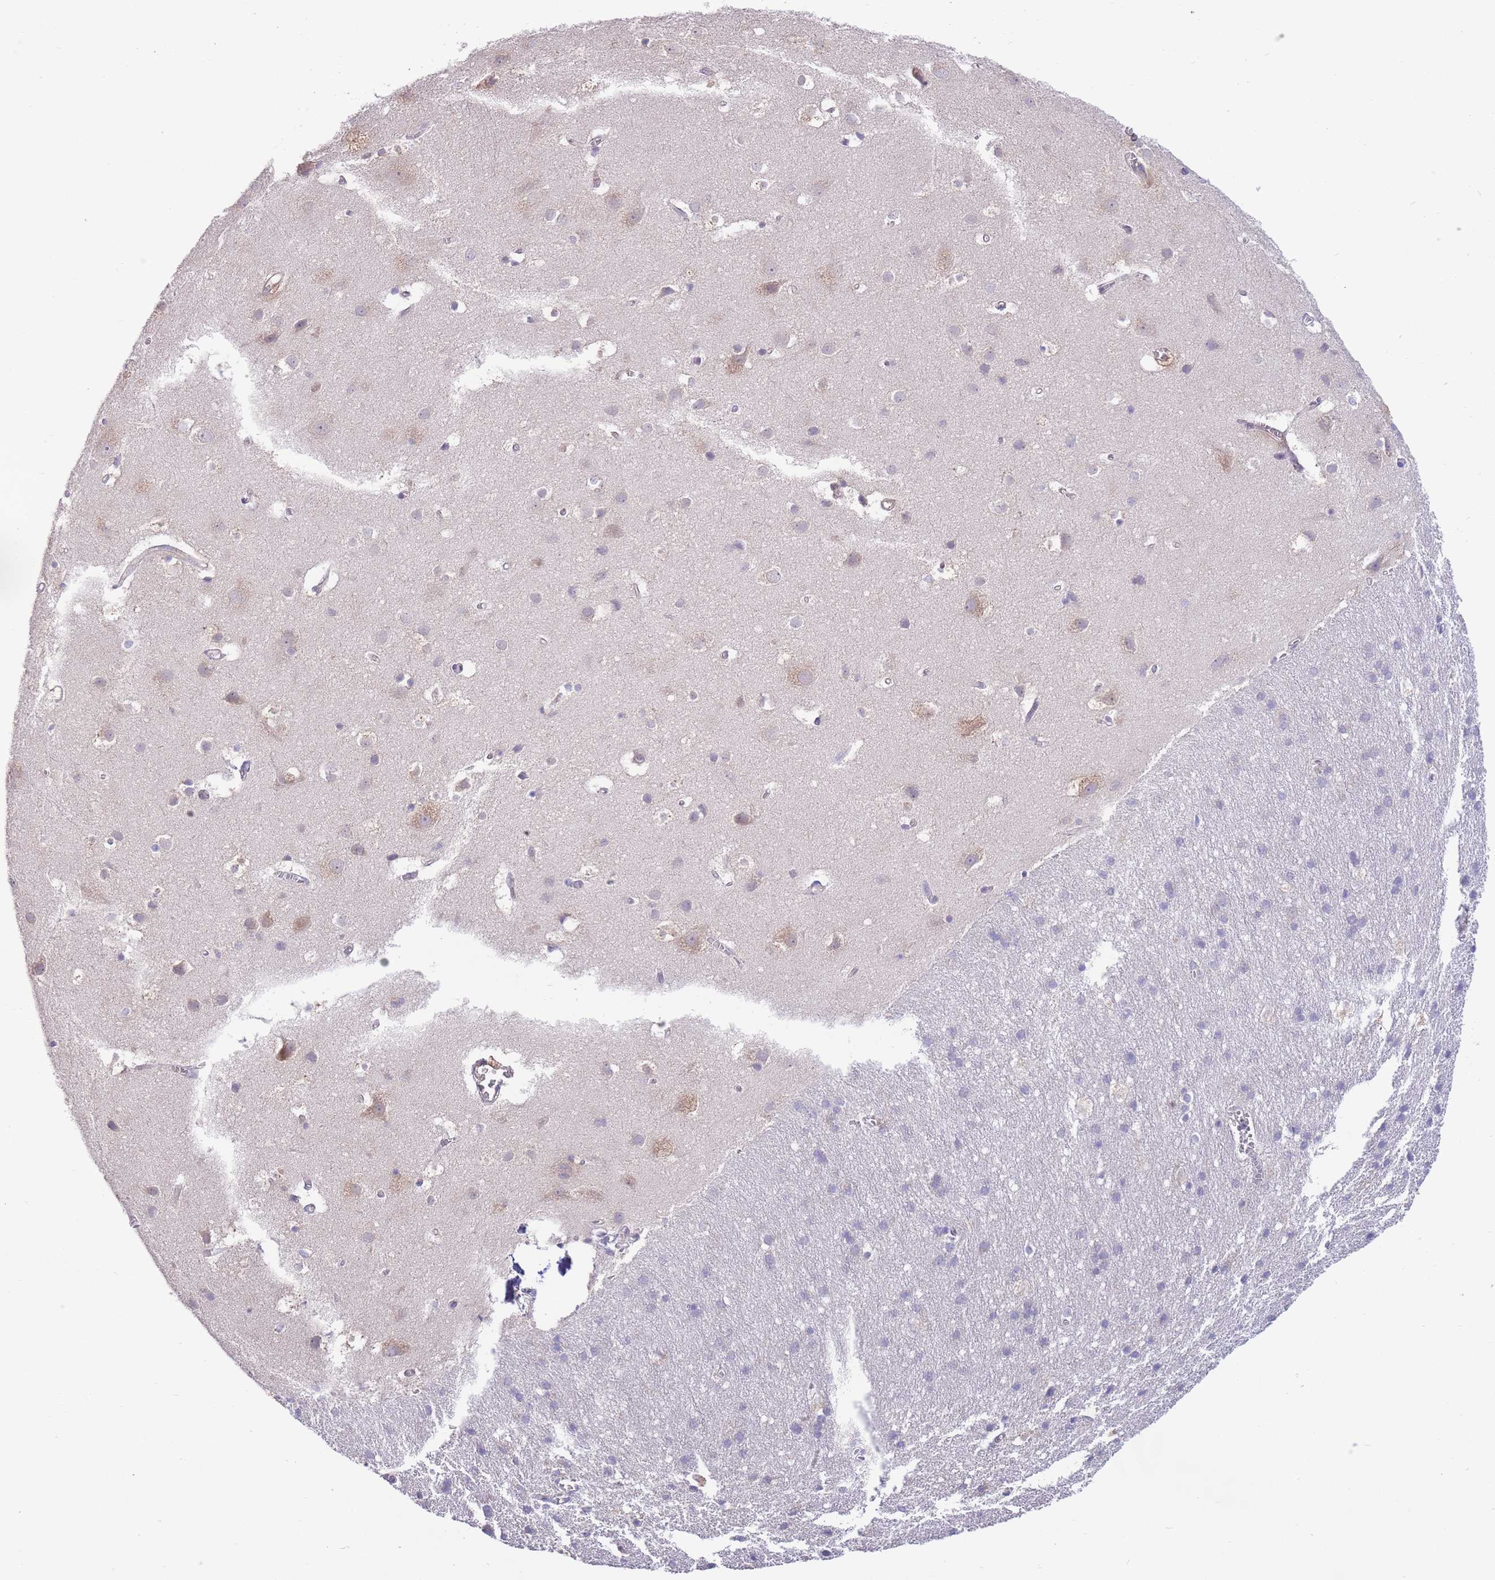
{"staining": {"intensity": "moderate", "quantity": "<25%", "location": "cytoplasmic/membranous"}, "tissue": "cerebral cortex", "cell_type": "Endothelial cells", "image_type": "normal", "snomed": [{"axis": "morphology", "description": "Normal tissue, NOS"}, {"axis": "topography", "description": "Cerebral cortex"}], "caption": "High-power microscopy captured an IHC image of benign cerebral cortex, revealing moderate cytoplasmic/membranous expression in about <25% of endothelial cells.", "gene": "ALS2CL", "patient": {"sex": "male", "age": 54}}